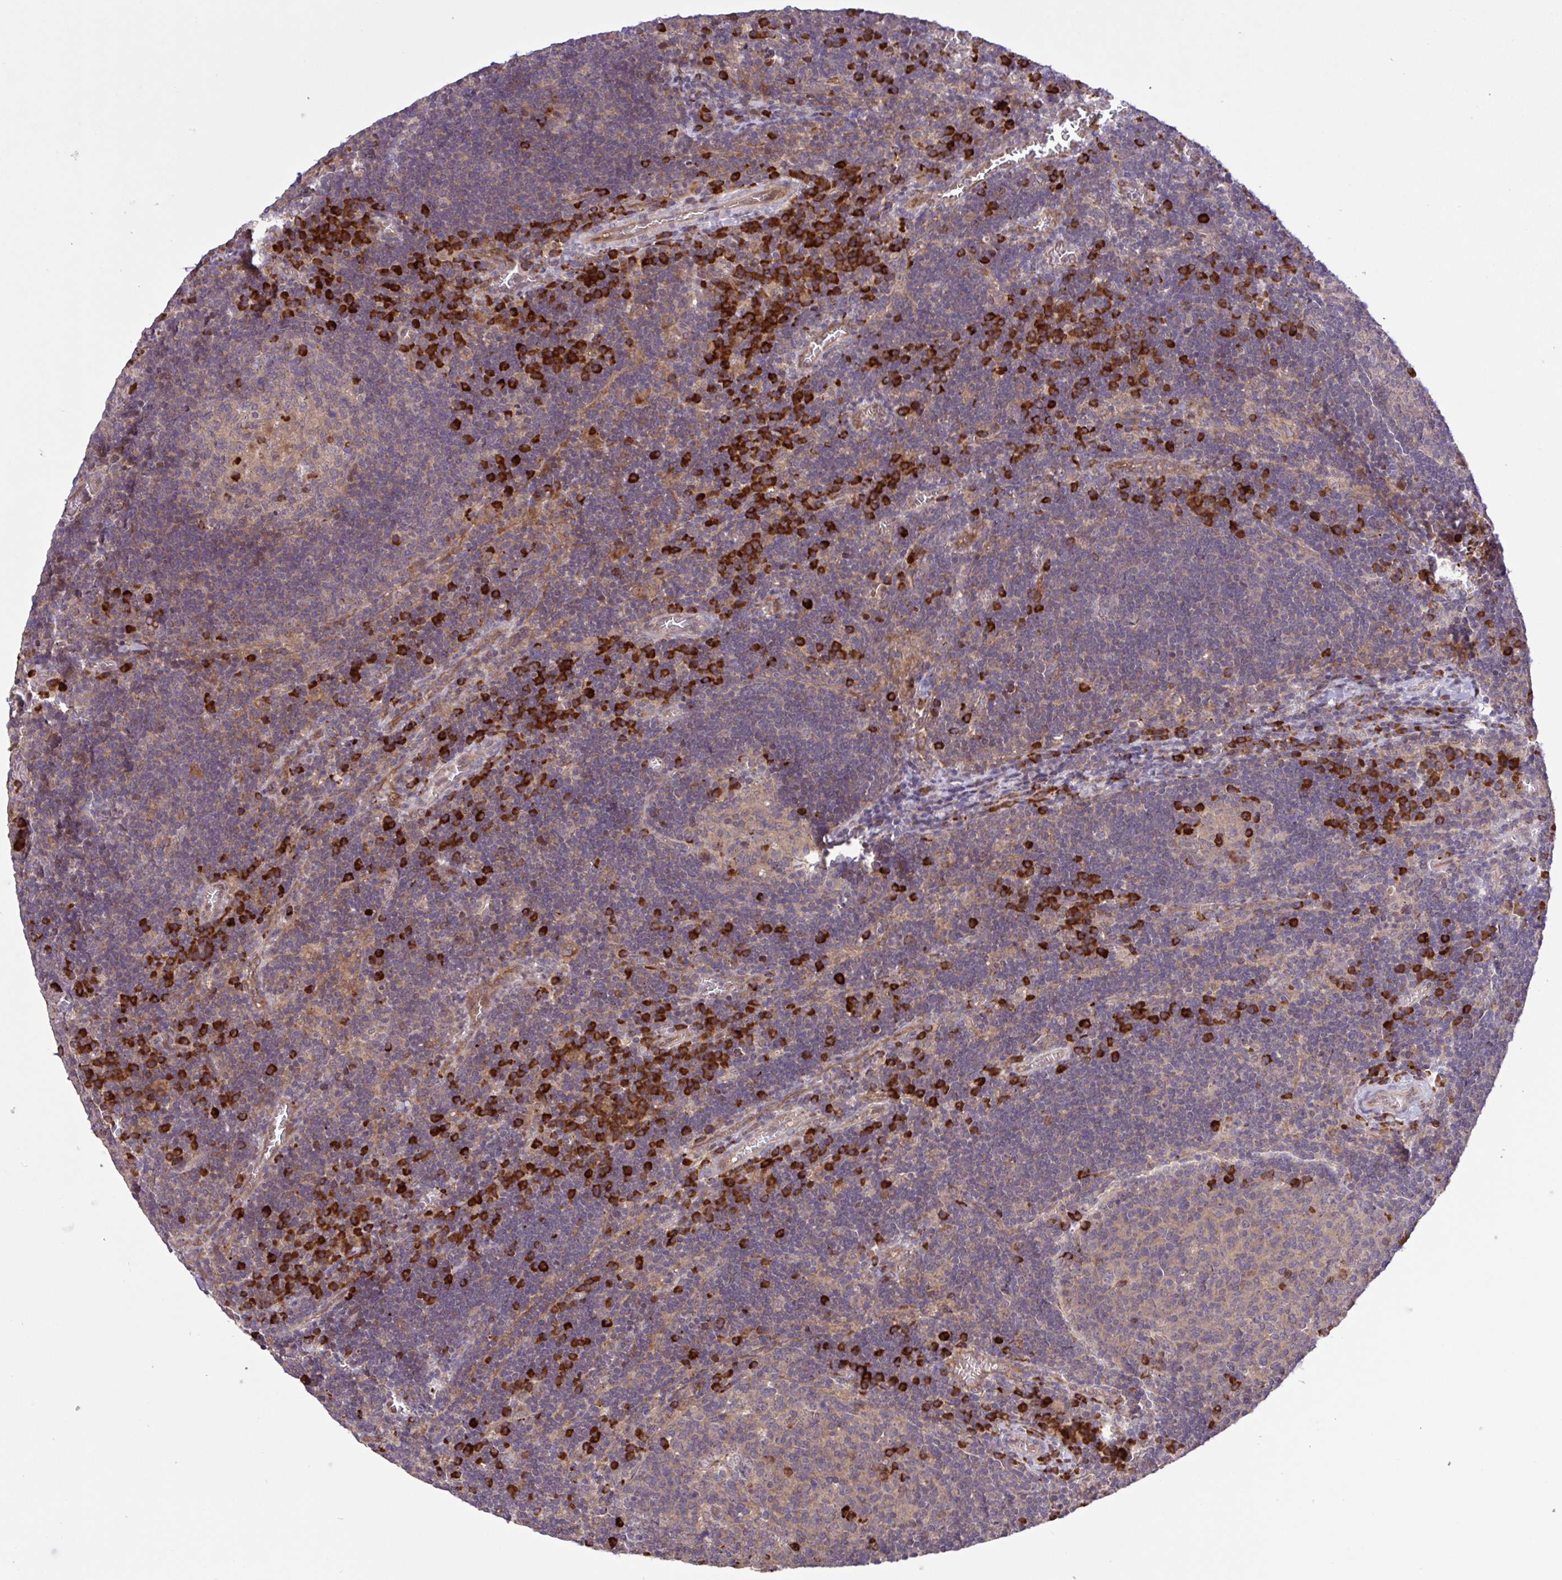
{"staining": {"intensity": "strong", "quantity": "<25%", "location": "cytoplasmic/membranous"}, "tissue": "lymph node", "cell_type": "Germinal center cells", "image_type": "normal", "snomed": [{"axis": "morphology", "description": "Normal tissue, NOS"}, {"axis": "topography", "description": "Lymph node"}], "caption": "IHC photomicrograph of normal lymph node stained for a protein (brown), which displays medium levels of strong cytoplasmic/membranous expression in about <25% of germinal center cells.", "gene": "INTS10", "patient": {"sex": "male", "age": 67}}